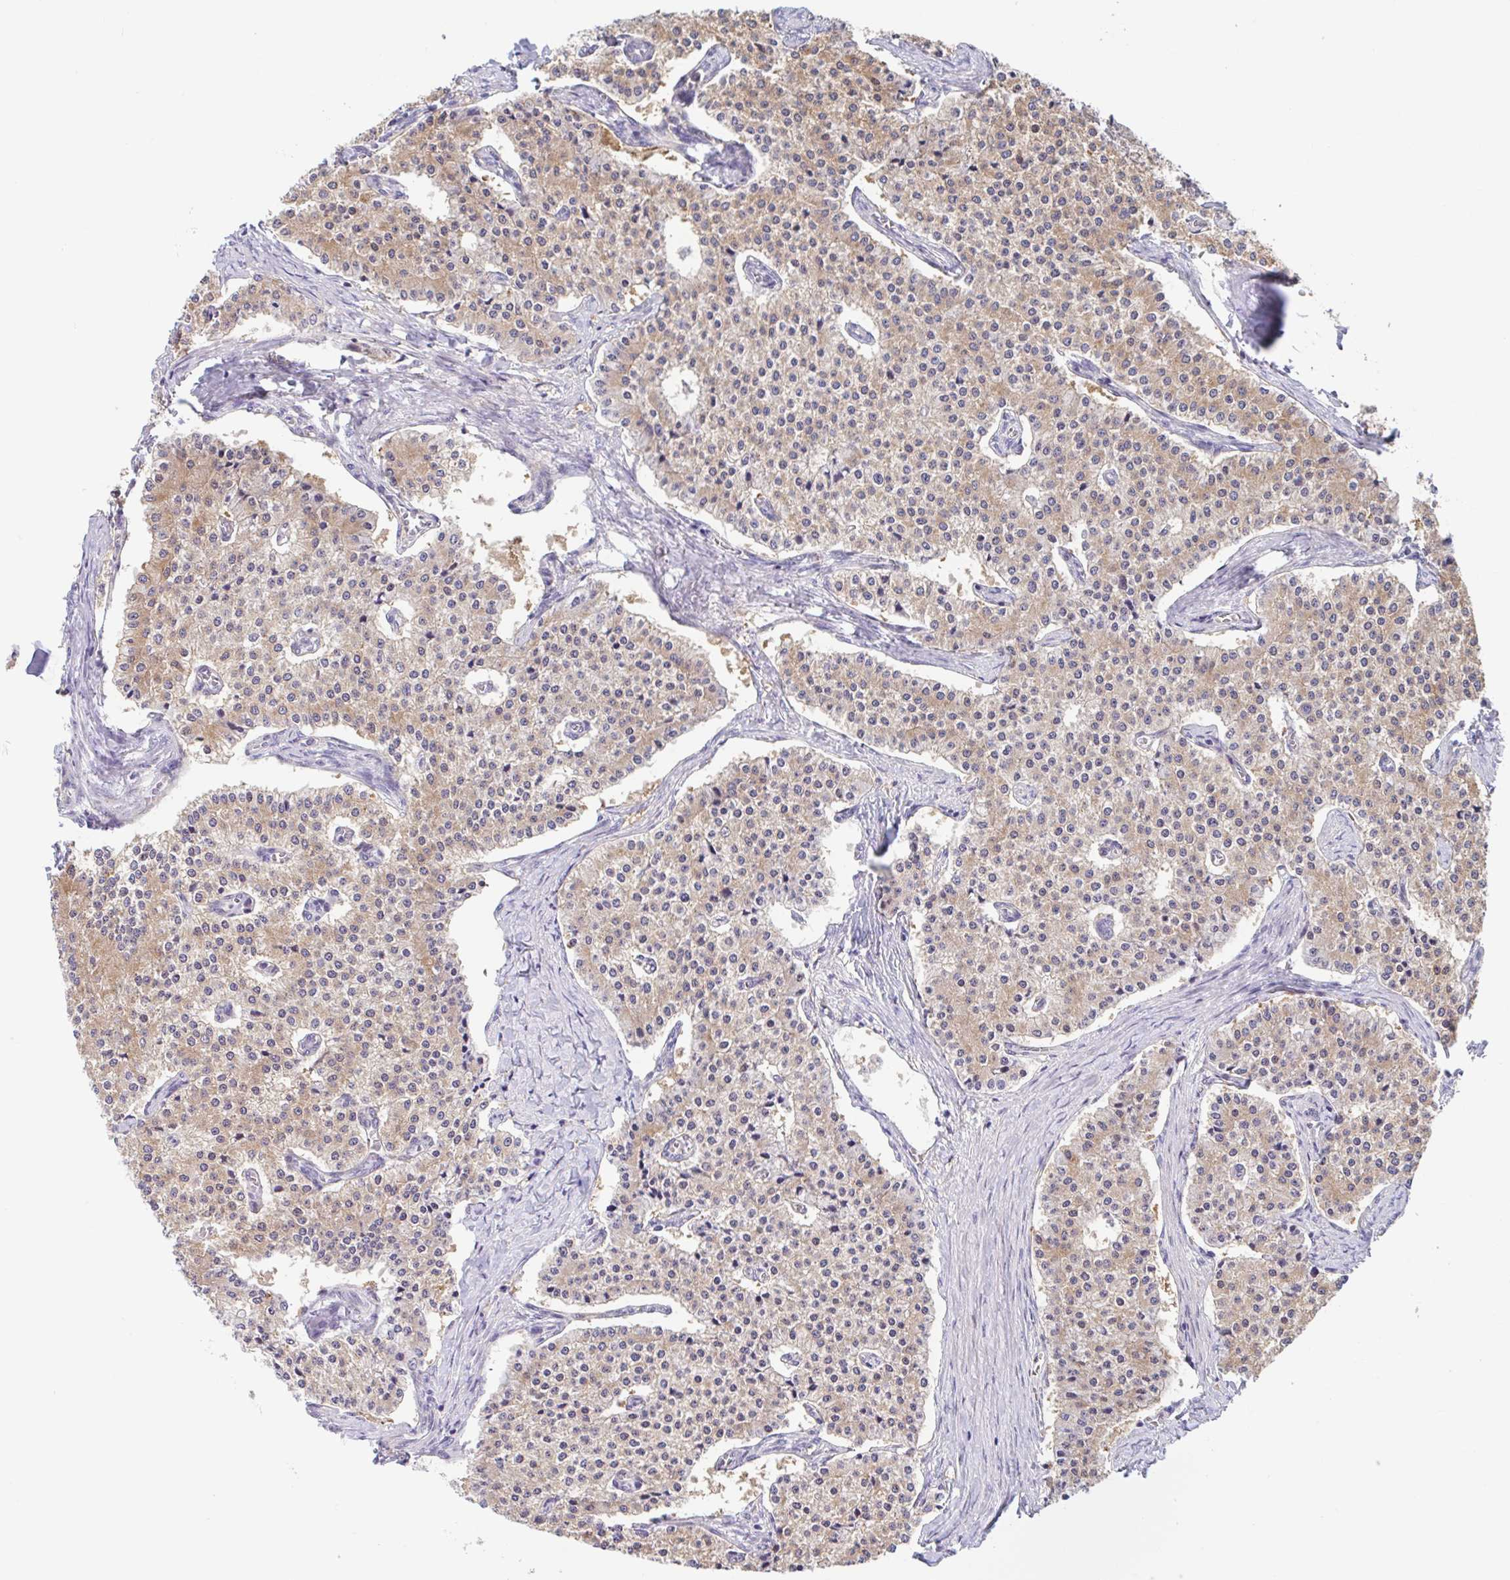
{"staining": {"intensity": "moderate", "quantity": ">75%", "location": "cytoplasmic/membranous"}, "tissue": "carcinoid", "cell_type": "Tumor cells", "image_type": "cancer", "snomed": [{"axis": "morphology", "description": "Carcinoid, malignant, NOS"}, {"axis": "topography", "description": "Colon"}], "caption": "Carcinoid stained for a protein (brown) exhibits moderate cytoplasmic/membranous positive positivity in approximately >75% of tumor cells.", "gene": "TMEM86A", "patient": {"sex": "female", "age": 52}}